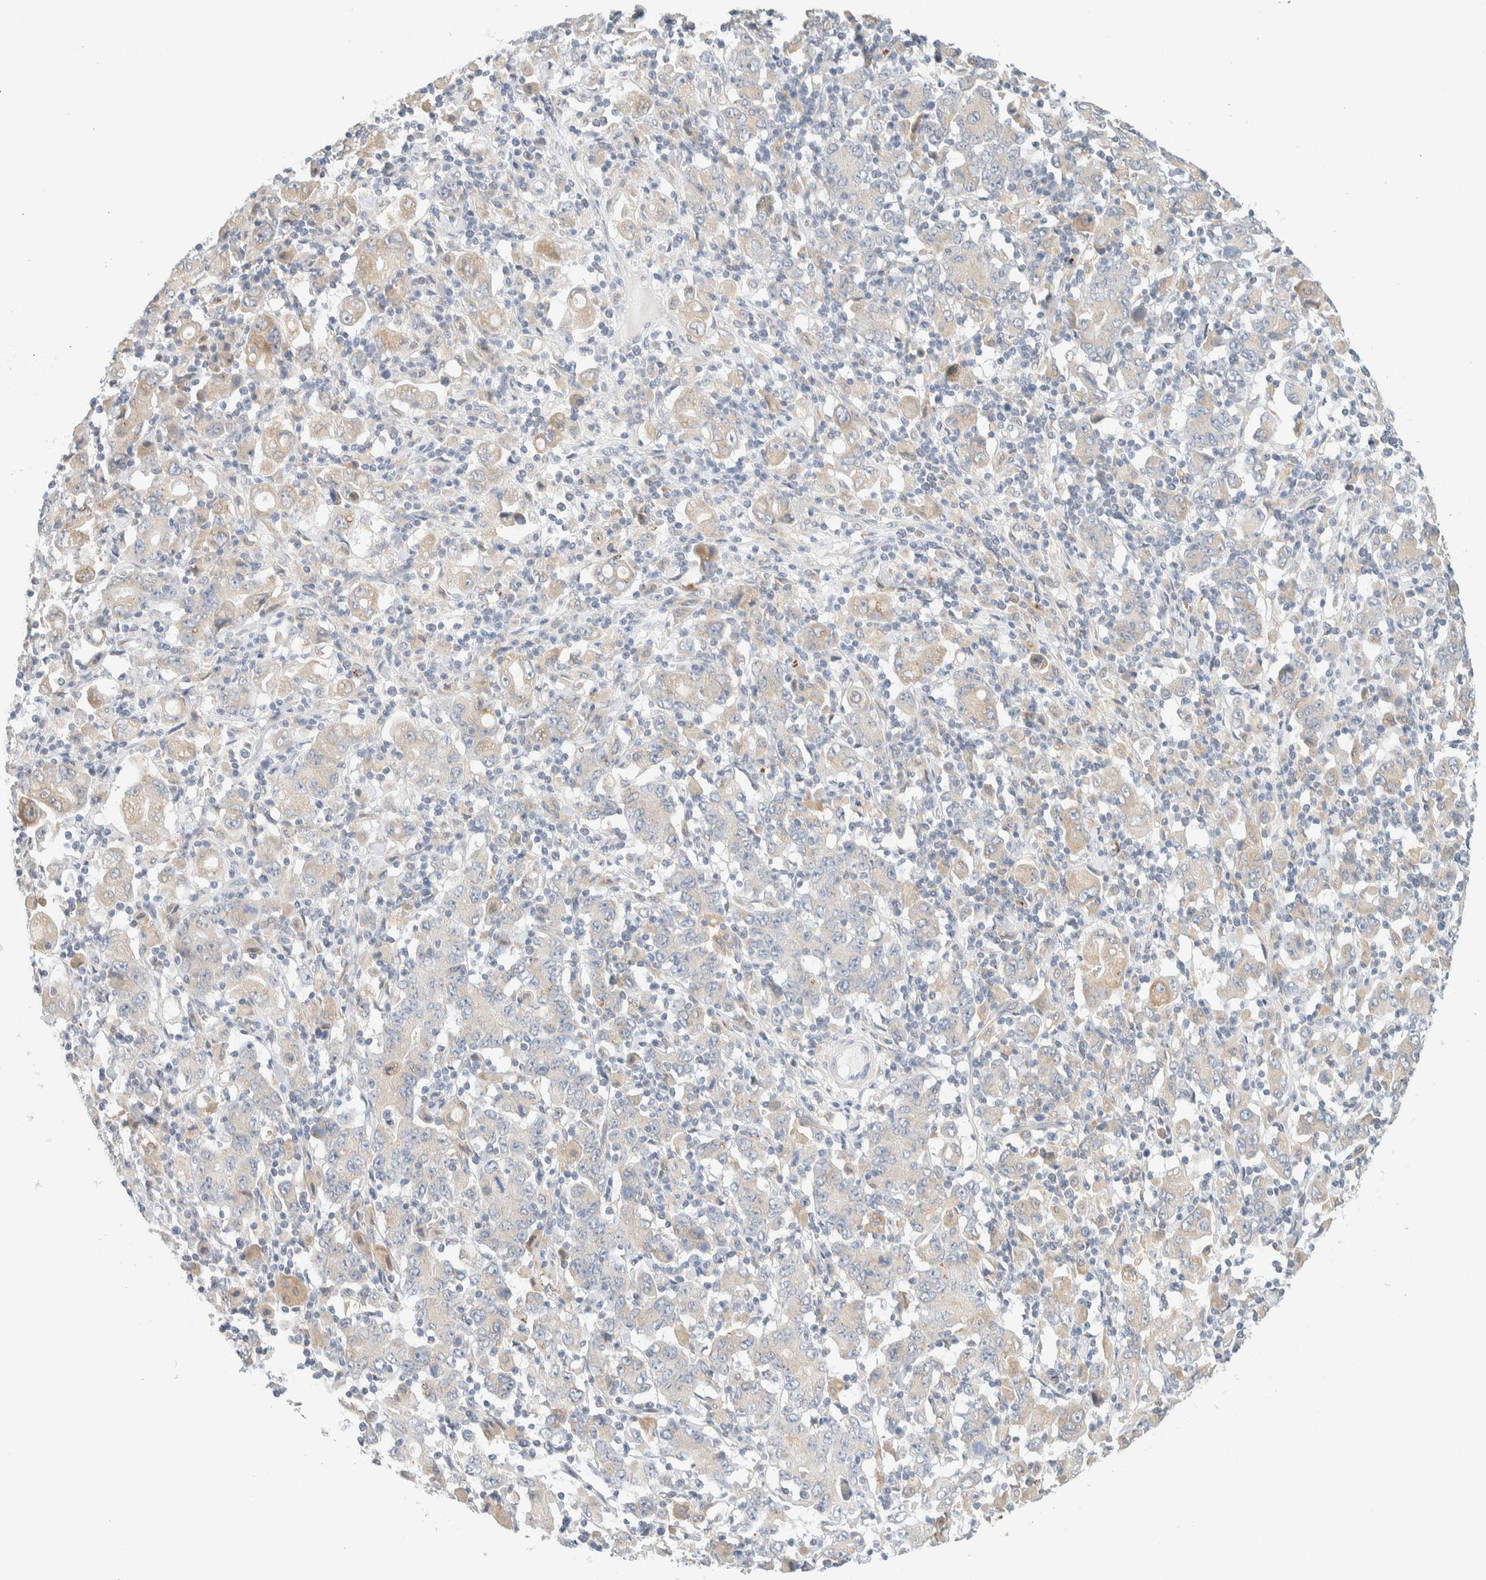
{"staining": {"intensity": "weak", "quantity": "25%-75%", "location": "cytoplasmic/membranous"}, "tissue": "stomach cancer", "cell_type": "Tumor cells", "image_type": "cancer", "snomed": [{"axis": "morphology", "description": "Adenocarcinoma, NOS"}, {"axis": "topography", "description": "Stomach, upper"}], "caption": "Stomach cancer tissue demonstrates weak cytoplasmic/membranous staining in approximately 25%-75% of tumor cells, visualized by immunohistochemistry.", "gene": "NT5C", "patient": {"sex": "male", "age": 69}}